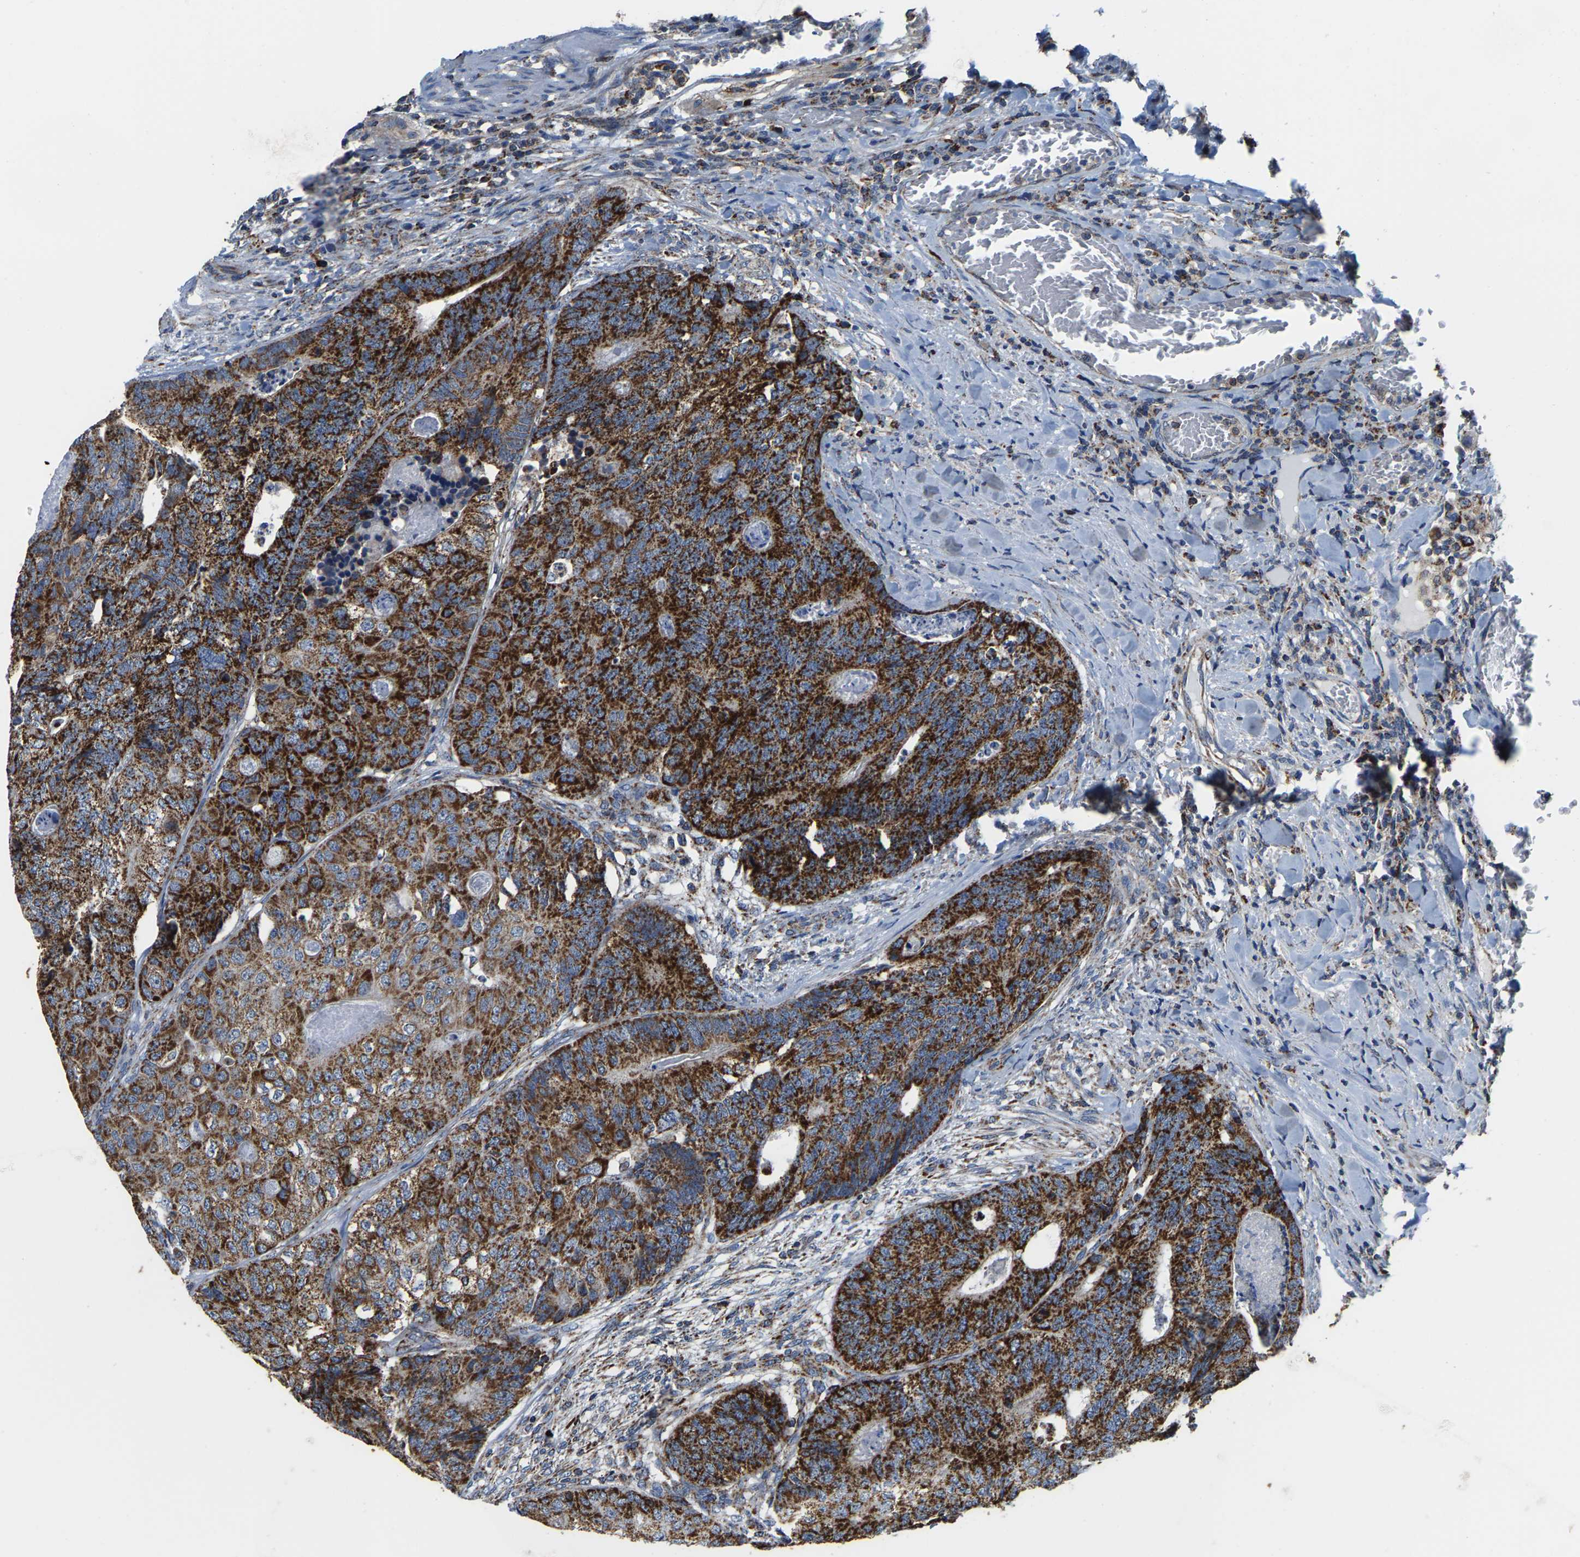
{"staining": {"intensity": "strong", "quantity": ">75%", "location": "cytoplasmic/membranous"}, "tissue": "colorectal cancer", "cell_type": "Tumor cells", "image_type": "cancer", "snomed": [{"axis": "morphology", "description": "Adenocarcinoma, NOS"}, {"axis": "topography", "description": "Colon"}], "caption": "Colorectal cancer (adenocarcinoma) stained with immunohistochemistry exhibits strong cytoplasmic/membranous expression in about >75% of tumor cells. (DAB IHC, brown staining for protein, blue staining for nuclei).", "gene": "SHMT2", "patient": {"sex": "female", "age": 67}}